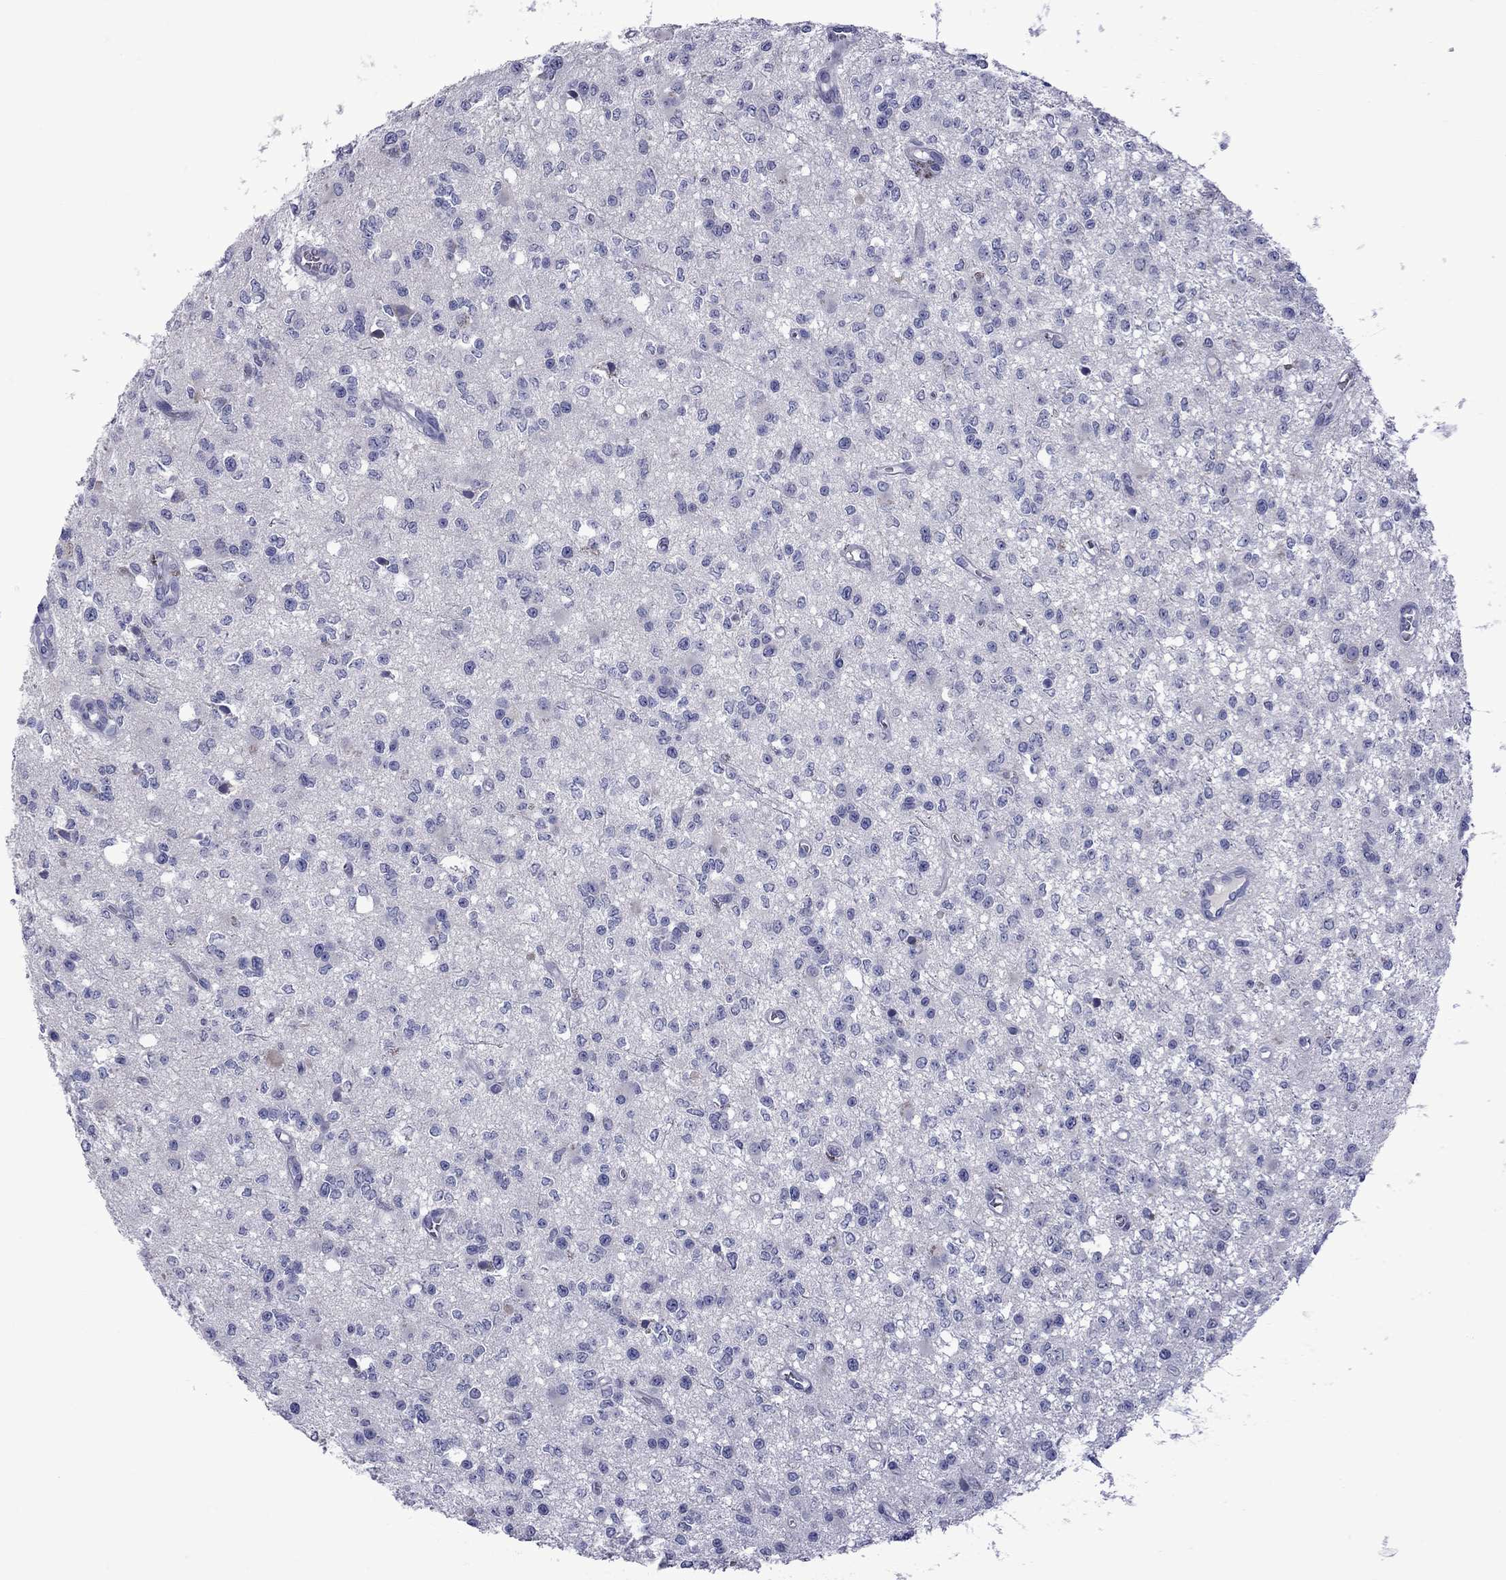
{"staining": {"intensity": "negative", "quantity": "none", "location": "none"}, "tissue": "glioma", "cell_type": "Tumor cells", "image_type": "cancer", "snomed": [{"axis": "morphology", "description": "Glioma, malignant, Low grade"}, {"axis": "topography", "description": "Brain"}], "caption": "IHC micrograph of neoplastic tissue: malignant glioma (low-grade) stained with DAB (3,3'-diaminobenzidine) shows no significant protein positivity in tumor cells.", "gene": "EPPIN", "patient": {"sex": "female", "age": 45}}